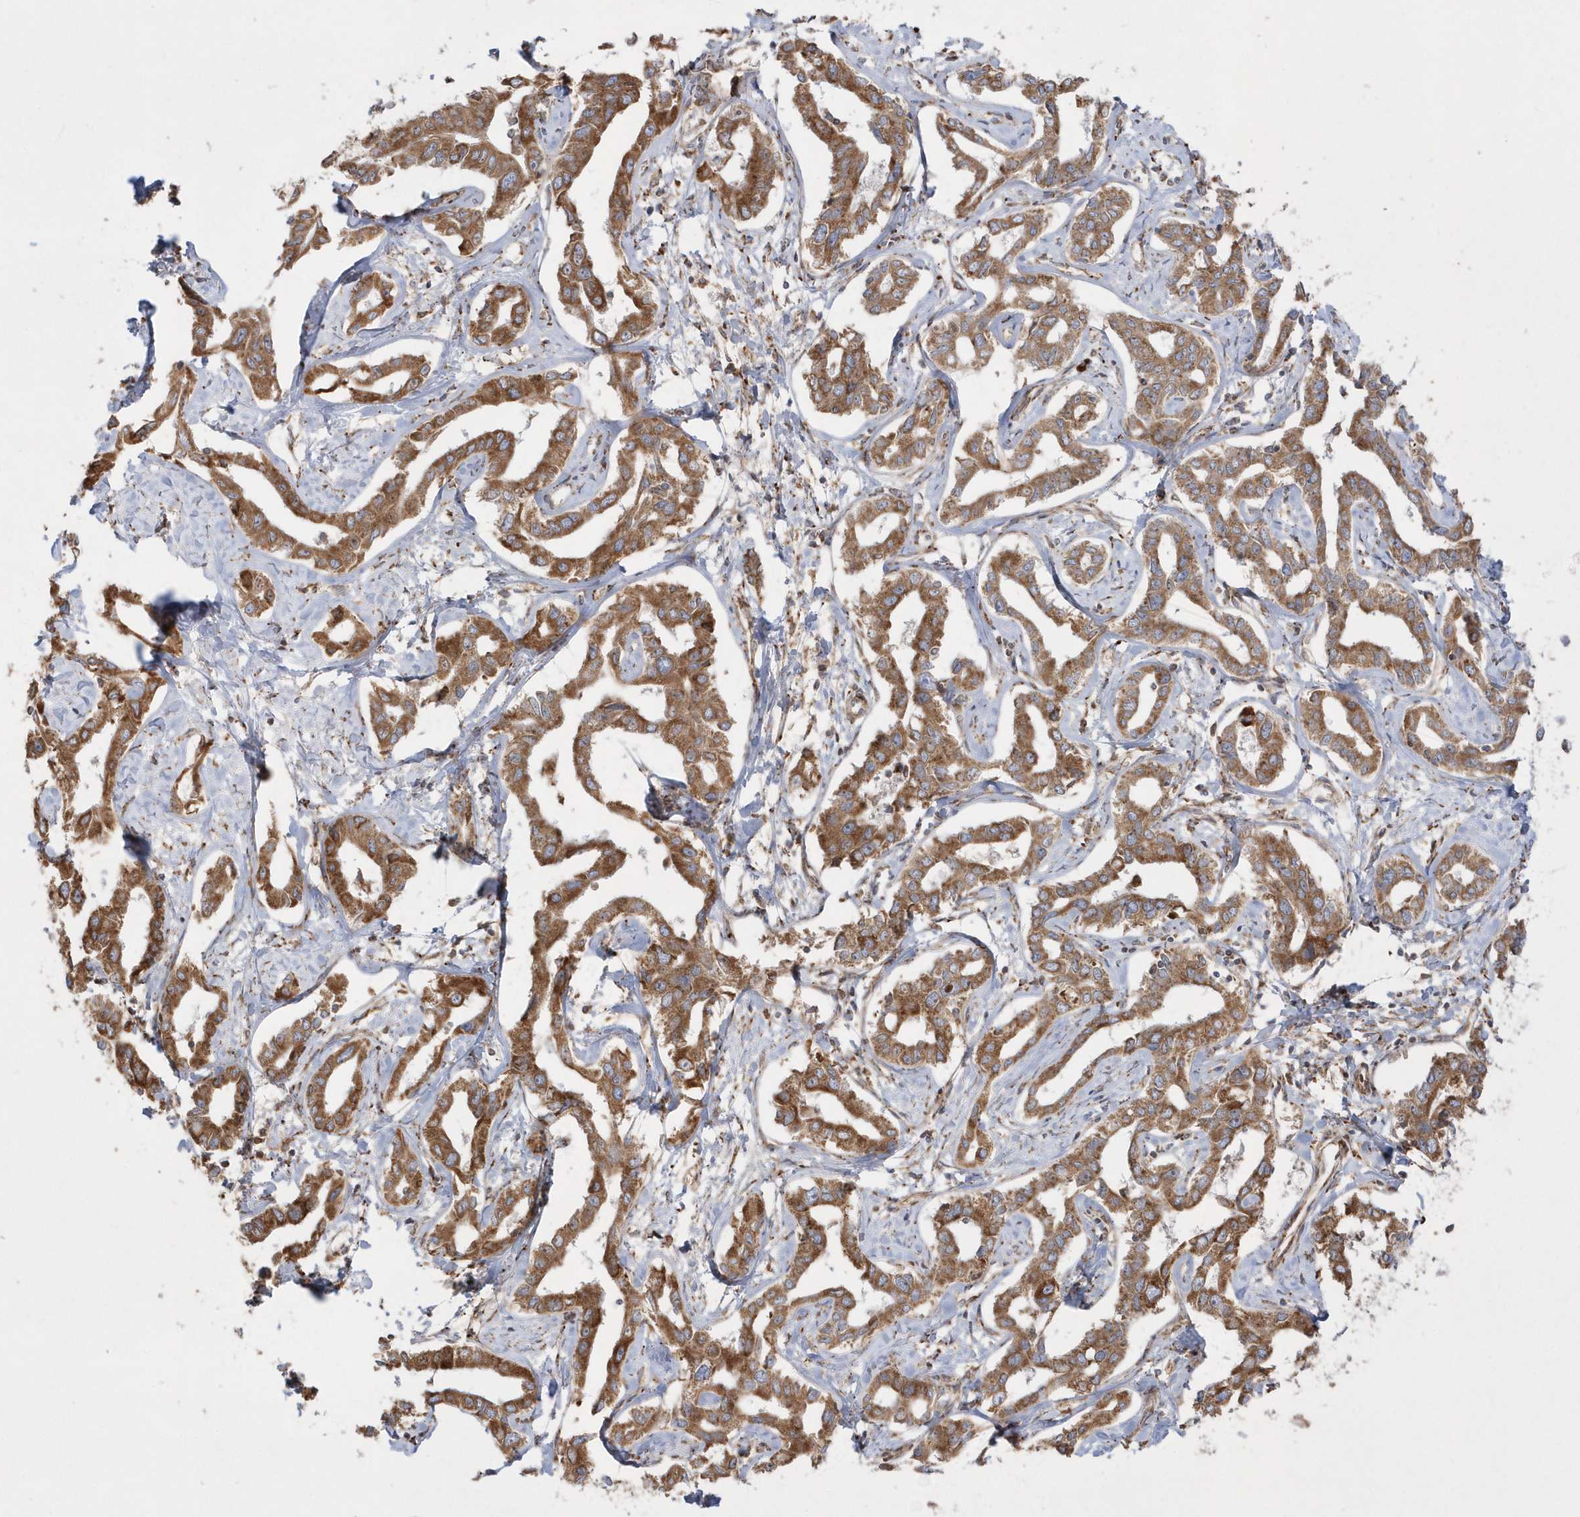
{"staining": {"intensity": "moderate", "quantity": ">75%", "location": "cytoplasmic/membranous"}, "tissue": "liver cancer", "cell_type": "Tumor cells", "image_type": "cancer", "snomed": [{"axis": "morphology", "description": "Cholangiocarcinoma"}, {"axis": "topography", "description": "Liver"}], "caption": "Moderate cytoplasmic/membranous expression is appreciated in about >75% of tumor cells in liver cholangiocarcinoma.", "gene": "SH3BP2", "patient": {"sex": "male", "age": 59}}